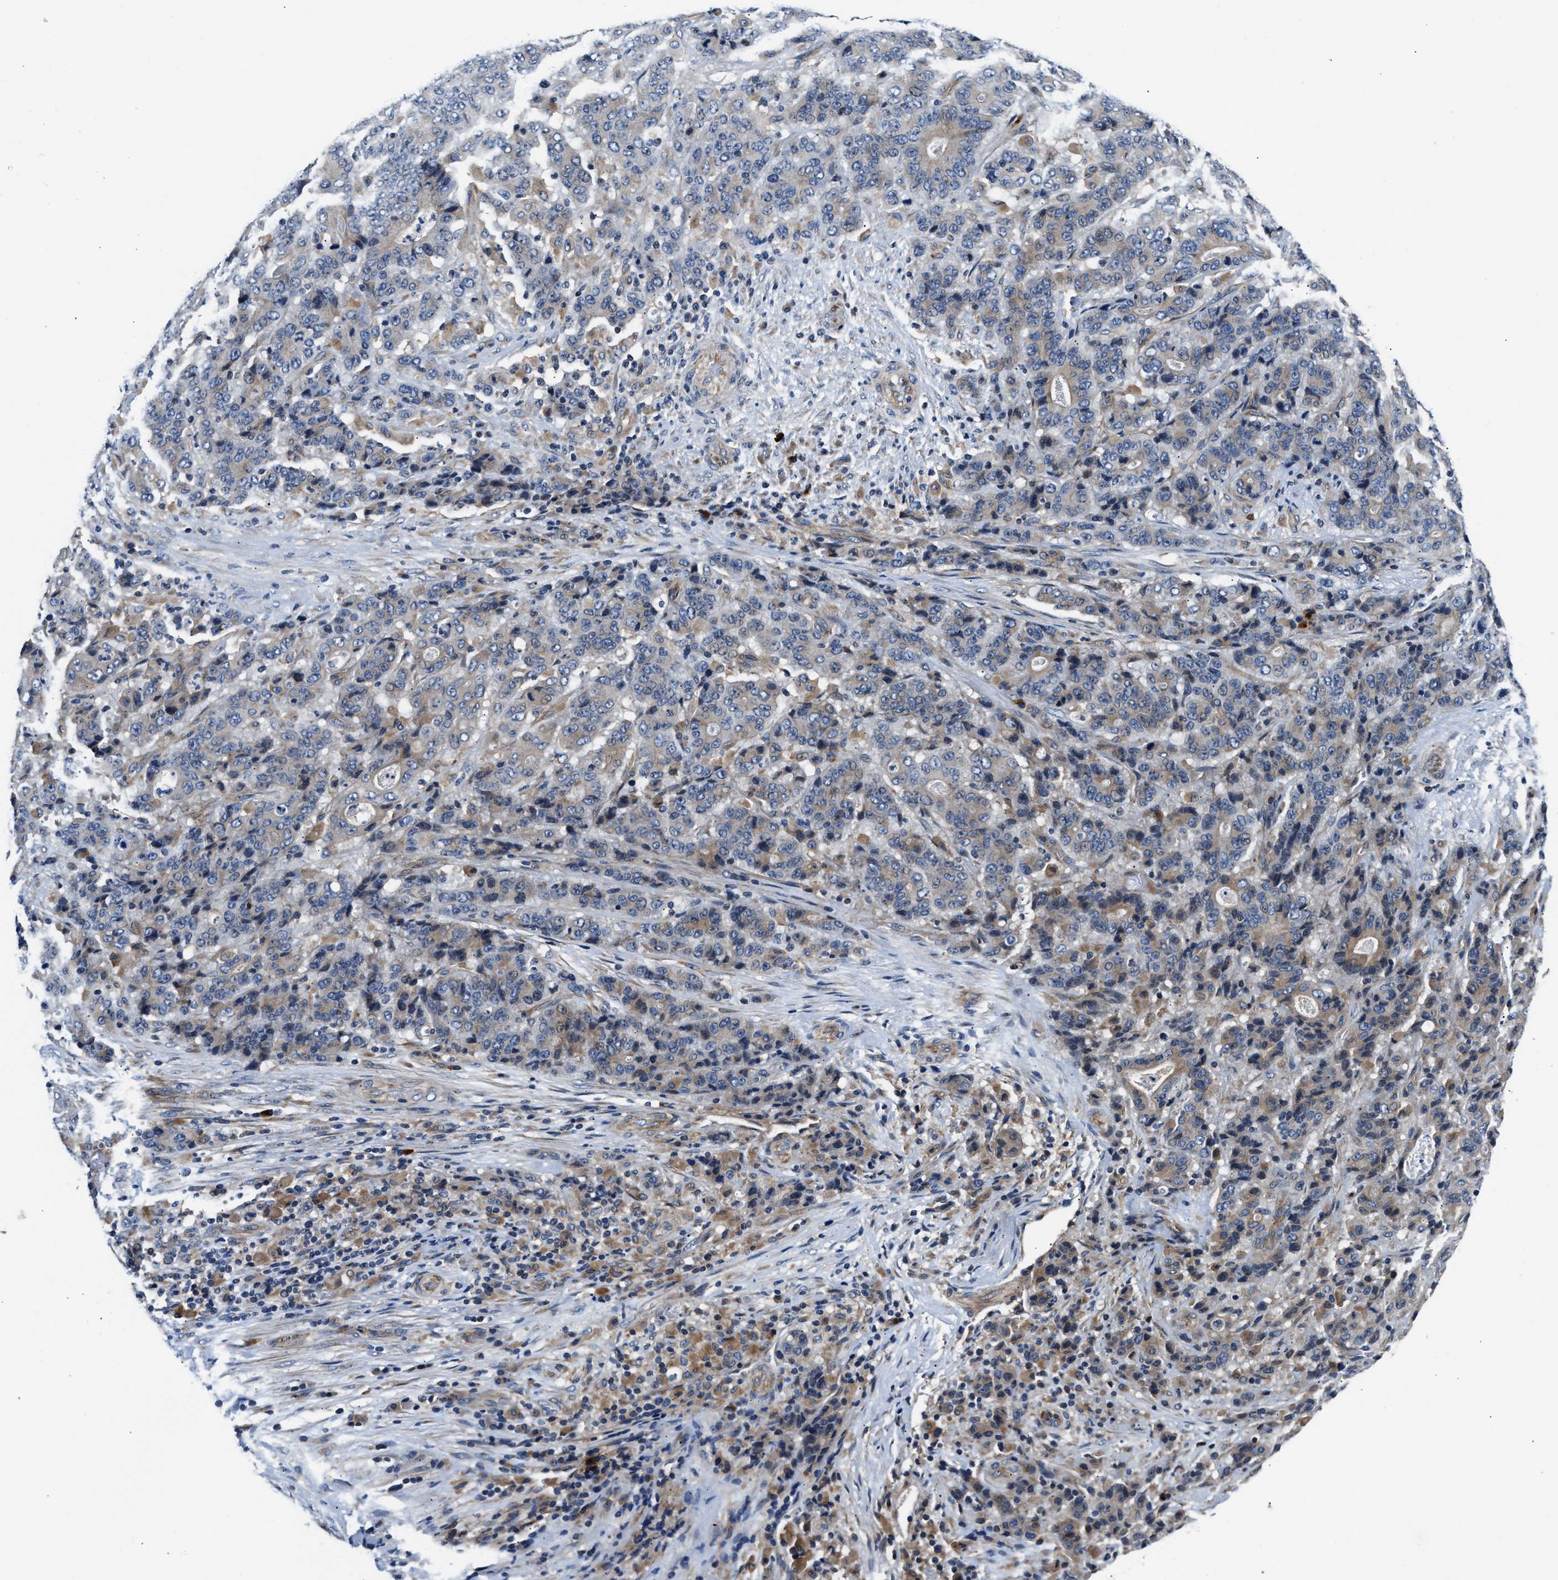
{"staining": {"intensity": "weak", "quantity": "<25%", "location": "cytoplasmic/membranous"}, "tissue": "stomach cancer", "cell_type": "Tumor cells", "image_type": "cancer", "snomed": [{"axis": "morphology", "description": "Adenocarcinoma, NOS"}, {"axis": "topography", "description": "Stomach"}], "caption": "The immunohistochemistry (IHC) image has no significant expression in tumor cells of stomach adenocarcinoma tissue.", "gene": "TEX2", "patient": {"sex": "female", "age": 73}}